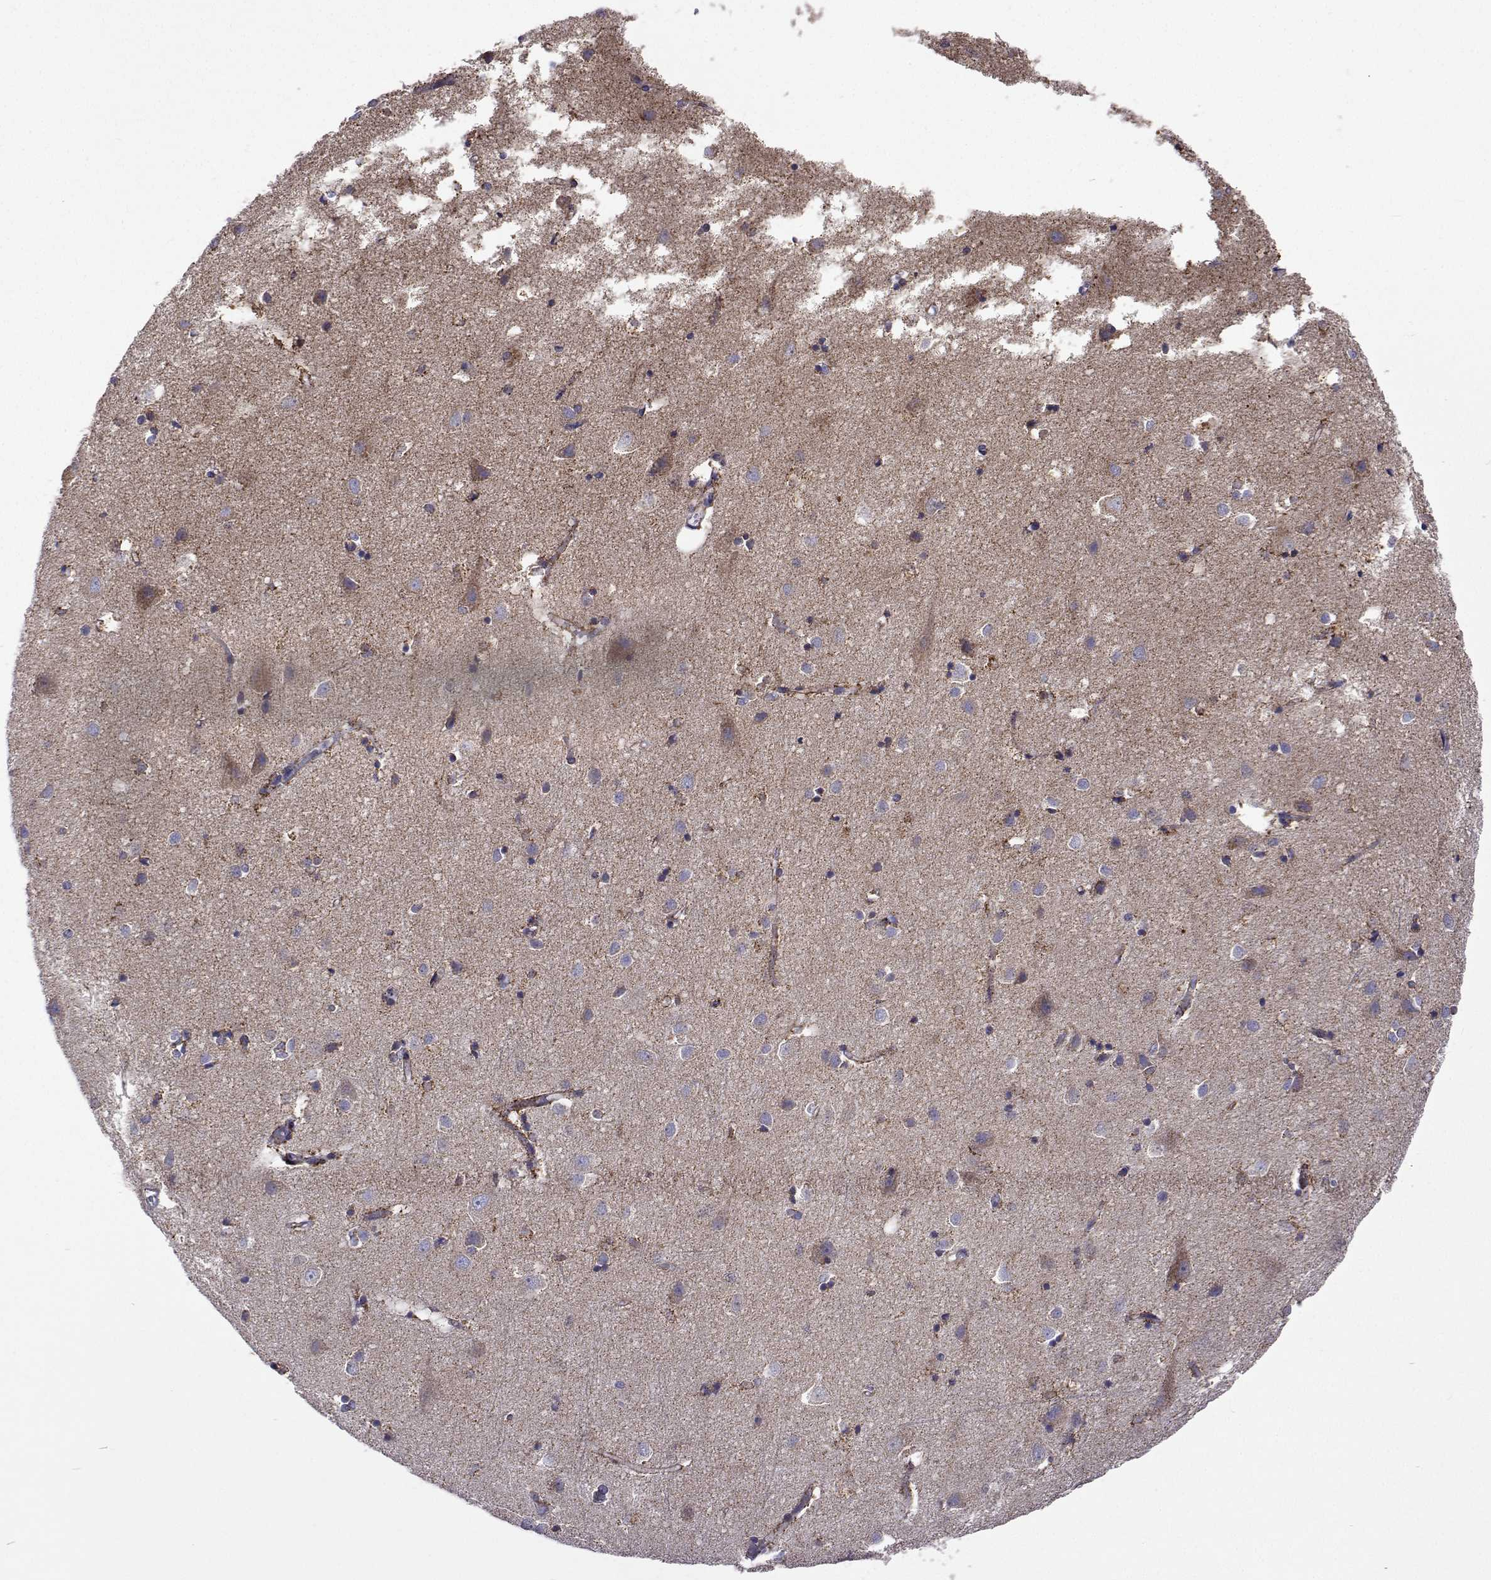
{"staining": {"intensity": "moderate", "quantity": "<25%", "location": "cytoplasmic/membranous"}, "tissue": "cerebral cortex", "cell_type": "Endothelial cells", "image_type": "normal", "snomed": [{"axis": "morphology", "description": "Normal tissue, NOS"}, {"axis": "topography", "description": "Cerebral cortex"}], "caption": "DAB (3,3'-diaminobenzidine) immunohistochemical staining of normal cerebral cortex exhibits moderate cytoplasmic/membranous protein expression in about <25% of endothelial cells. Using DAB (3,3'-diaminobenzidine) (brown) and hematoxylin (blue) stains, captured at high magnification using brightfield microscopy.", "gene": "MCCC2", "patient": {"sex": "male", "age": 70}}